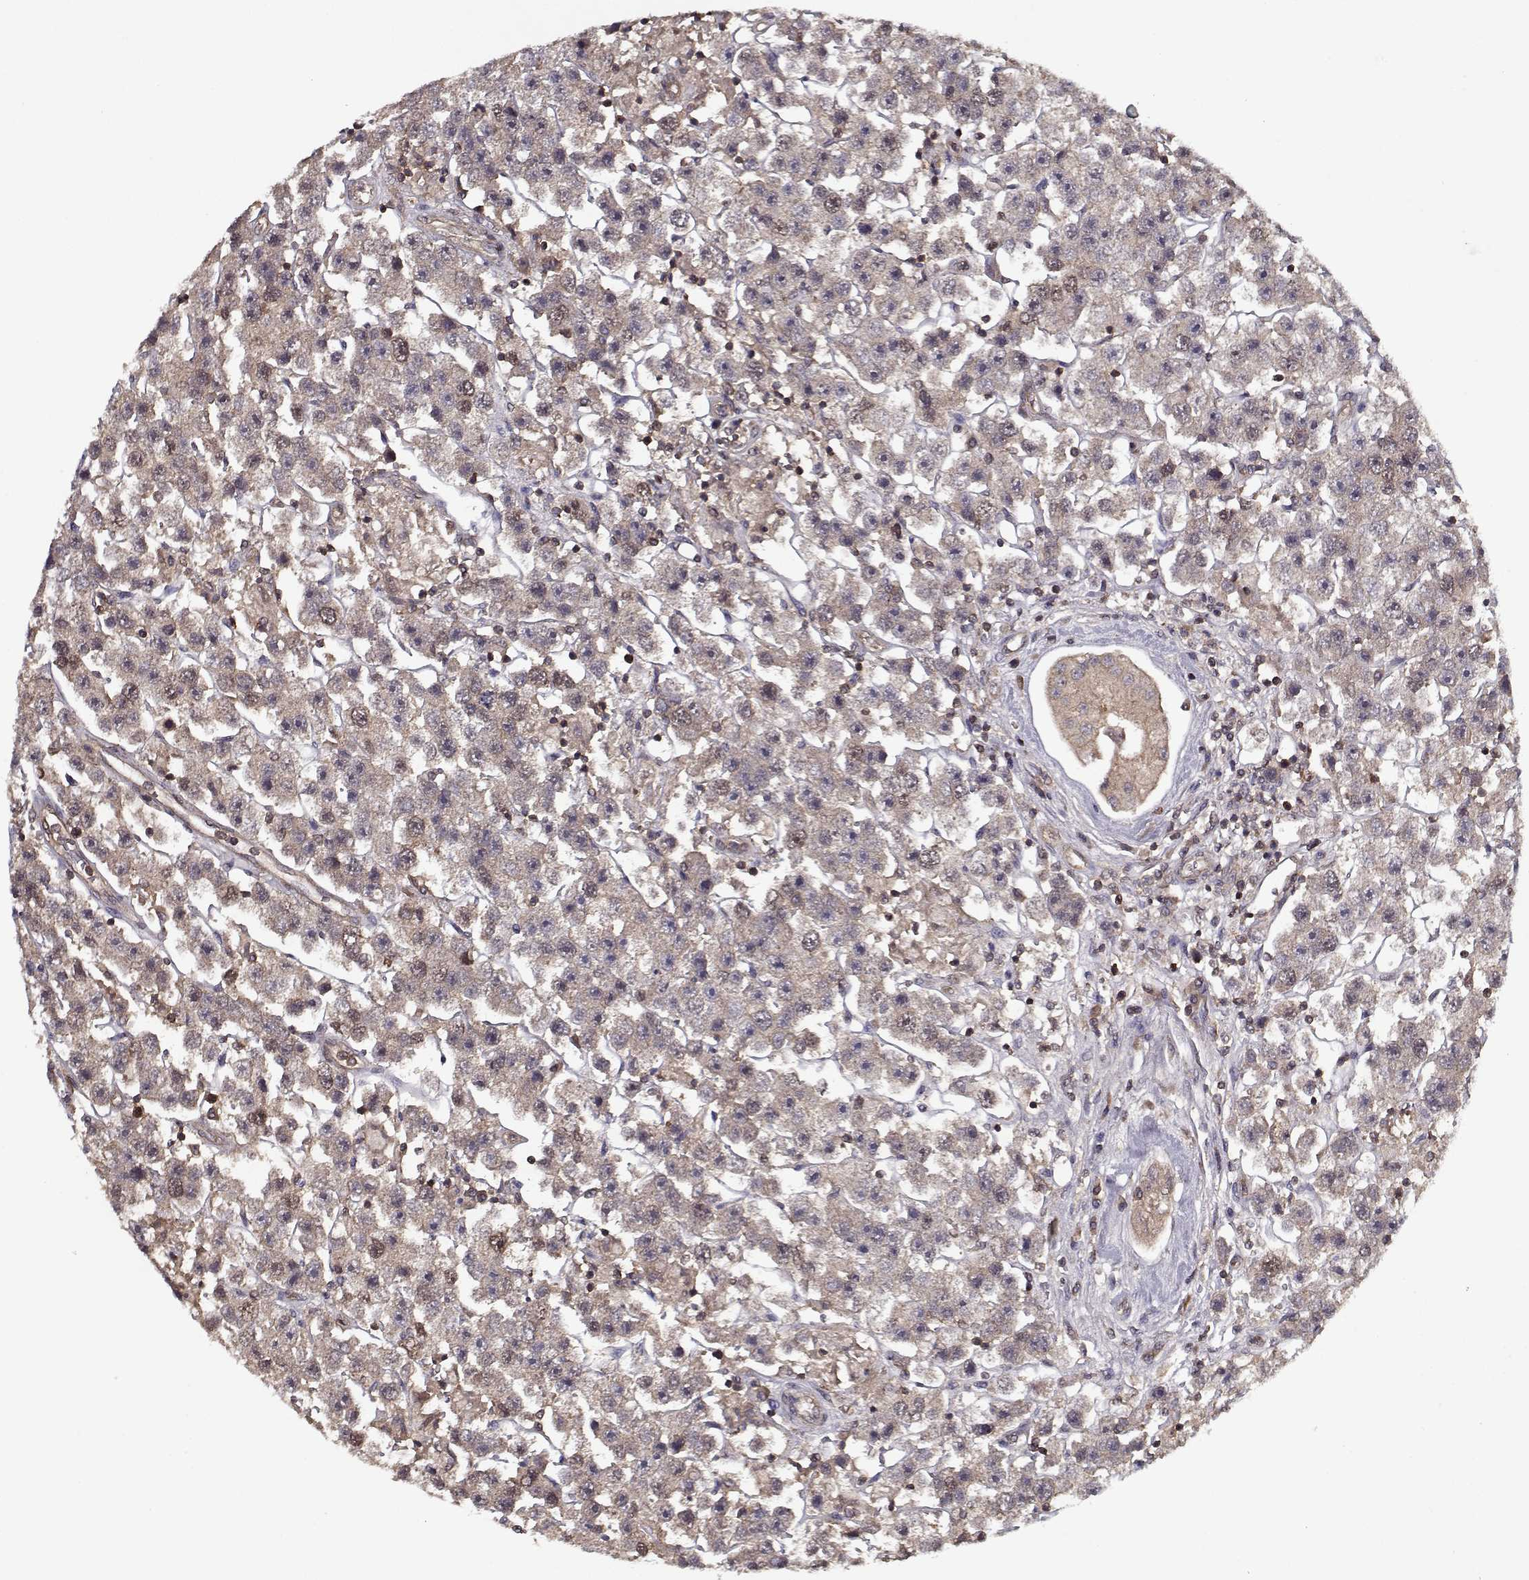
{"staining": {"intensity": "weak", "quantity": "<25%", "location": "cytoplasmic/membranous"}, "tissue": "testis cancer", "cell_type": "Tumor cells", "image_type": "cancer", "snomed": [{"axis": "morphology", "description": "Seminoma, NOS"}, {"axis": "topography", "description": "Testis"}], "caption": "A high-resolution micrograph shows IHC staining of seminoma (testis), which exhibits no significant staining in tumor cells.", "gene": "PPP1R12A", "patient": {"sex": "male", "age": 45}}